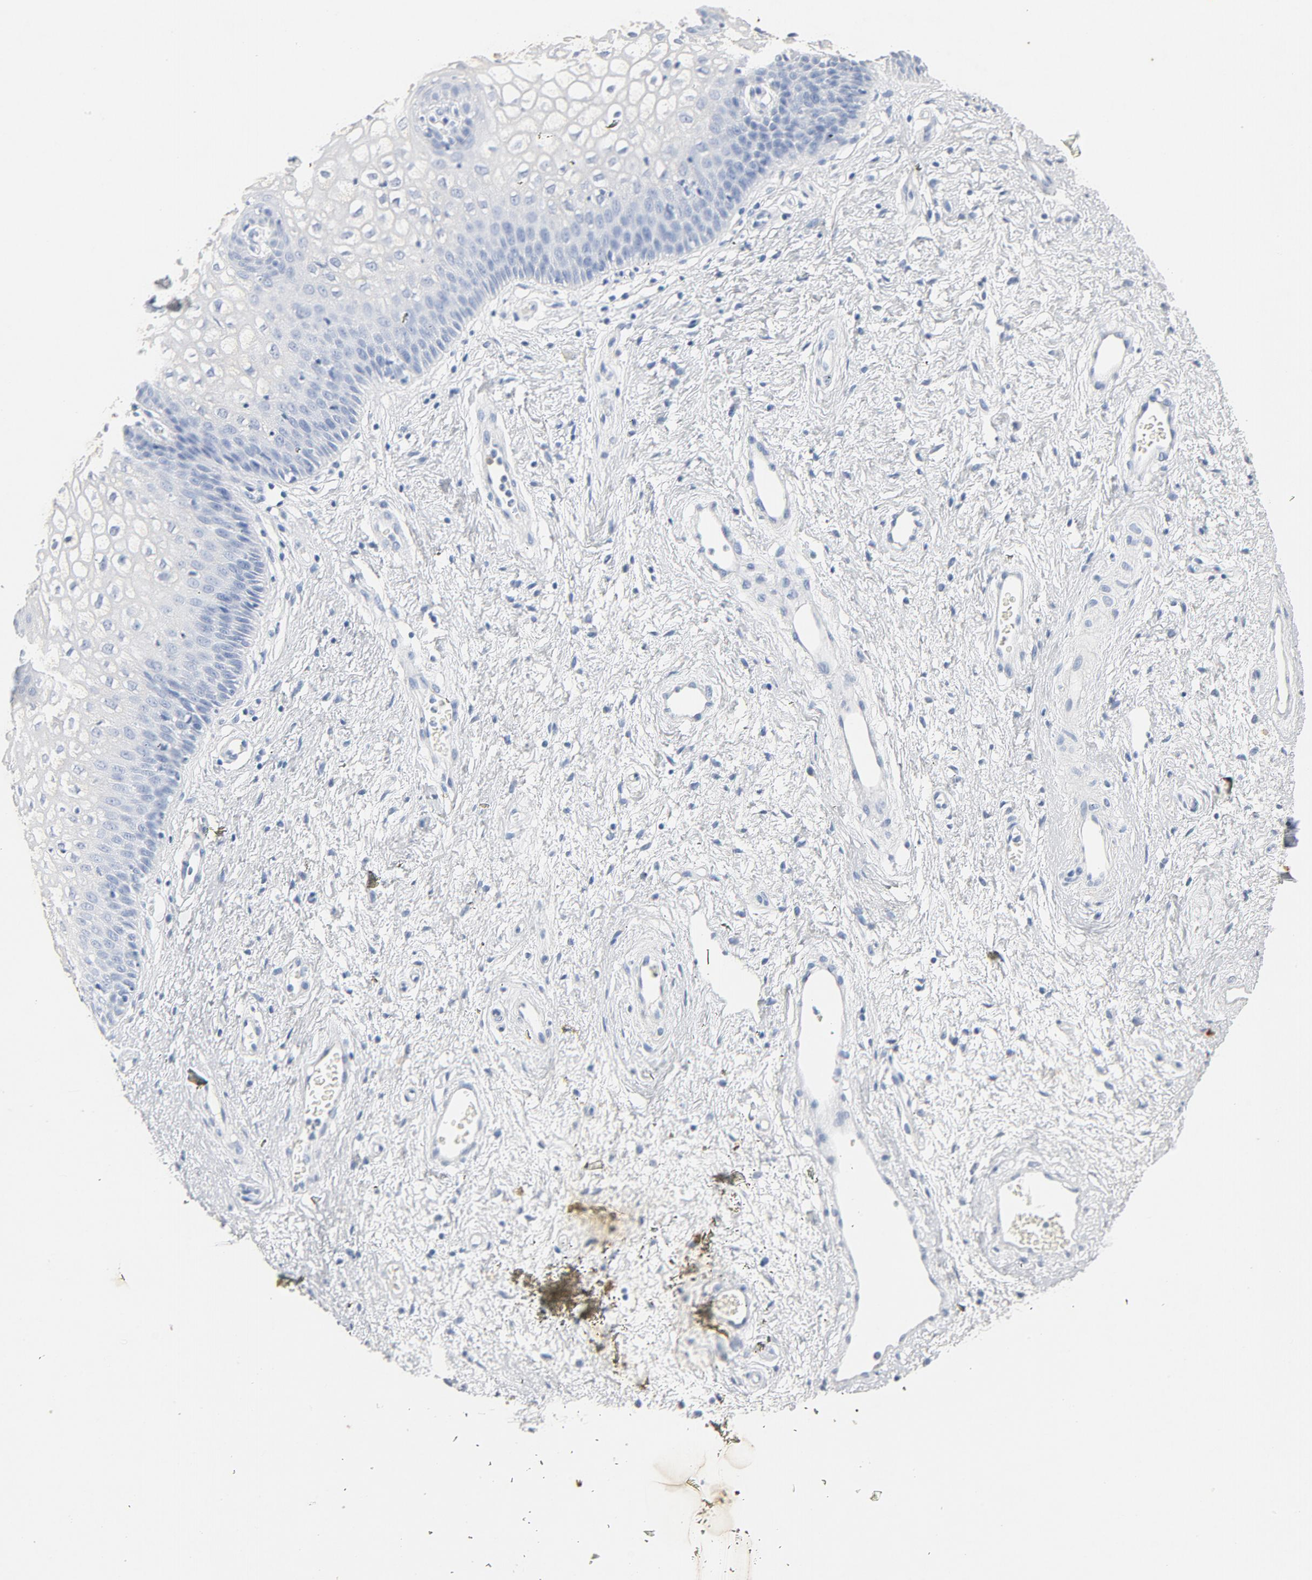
{"staining": {"intensity": "negative", "quantity": "none", "location": "none"}, "tissue": "vagina", "cell_type": "Squamous epithelial cells", "image_type": "normal", "snomed": [{"axis": "morphology", "description": "Normal tissue, NOS"}, {"axis": "topography", "description": "Vagina"}], "caption": "This is a image of IHC staining of unremarkable vagina, which shows no positivity in squamous epithelial cells.", "gene": "PTPRB", "patient": {"sex": "female", "age": 34}}